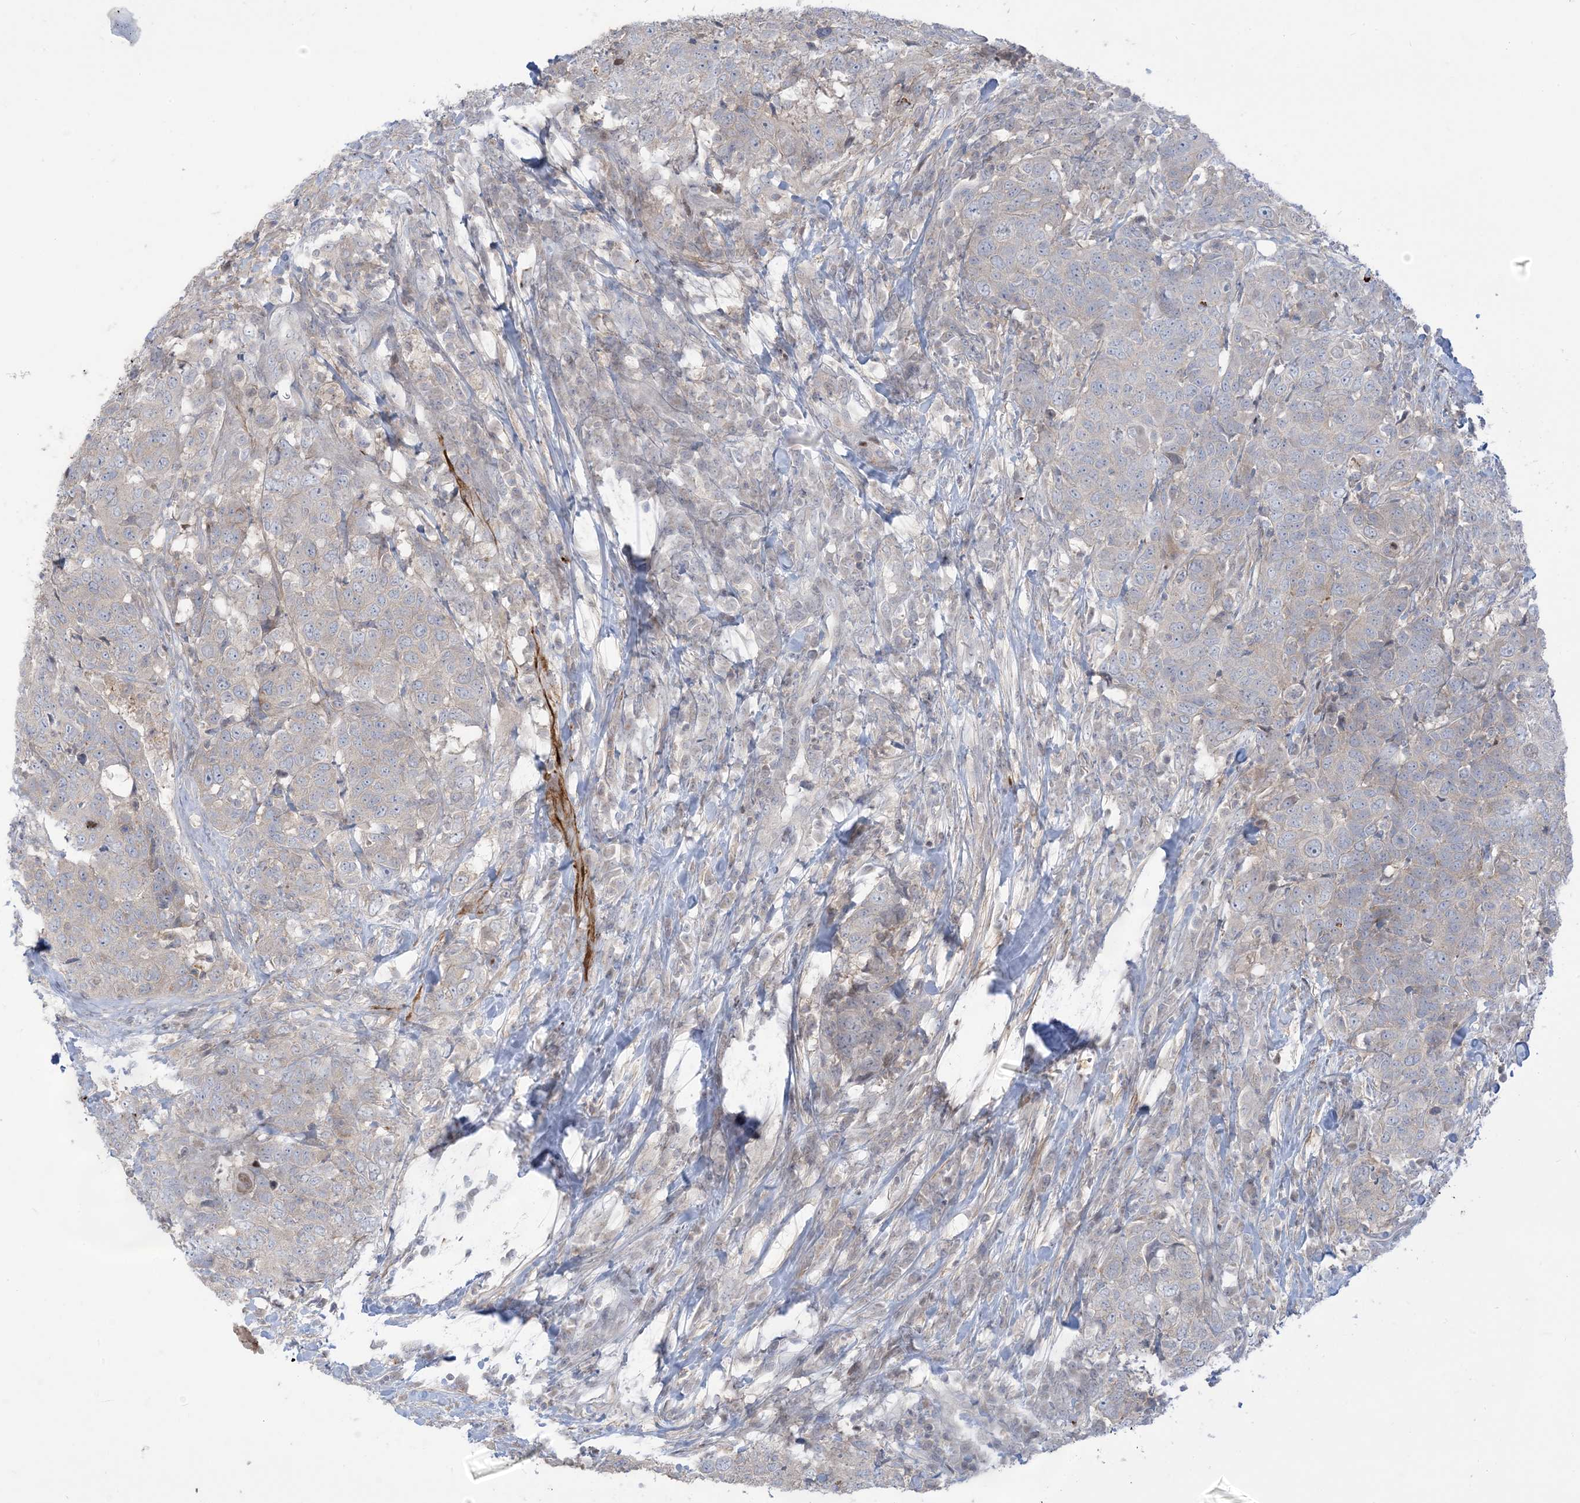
{"staining": {"intensity": "negative", "quantity": "none", "location": "none"}, "tissue": "head and neck cancer", "cell_type": "Tumor cells", "image_type": "cancer", "snomed": [{"axis": "morphology", "description": "Squamous cell carcinoma, NOS"}, {"axis": "topography", "description": "Head-Neck"}], "caption": "Tumor cells show no significant protein expression in head and neck cancer. (Immunohistochemistry (ihc), brightfield microscopy, high magnification).", "gene": "AFTPH", "patient": {"sex": "male", "age": 66}}